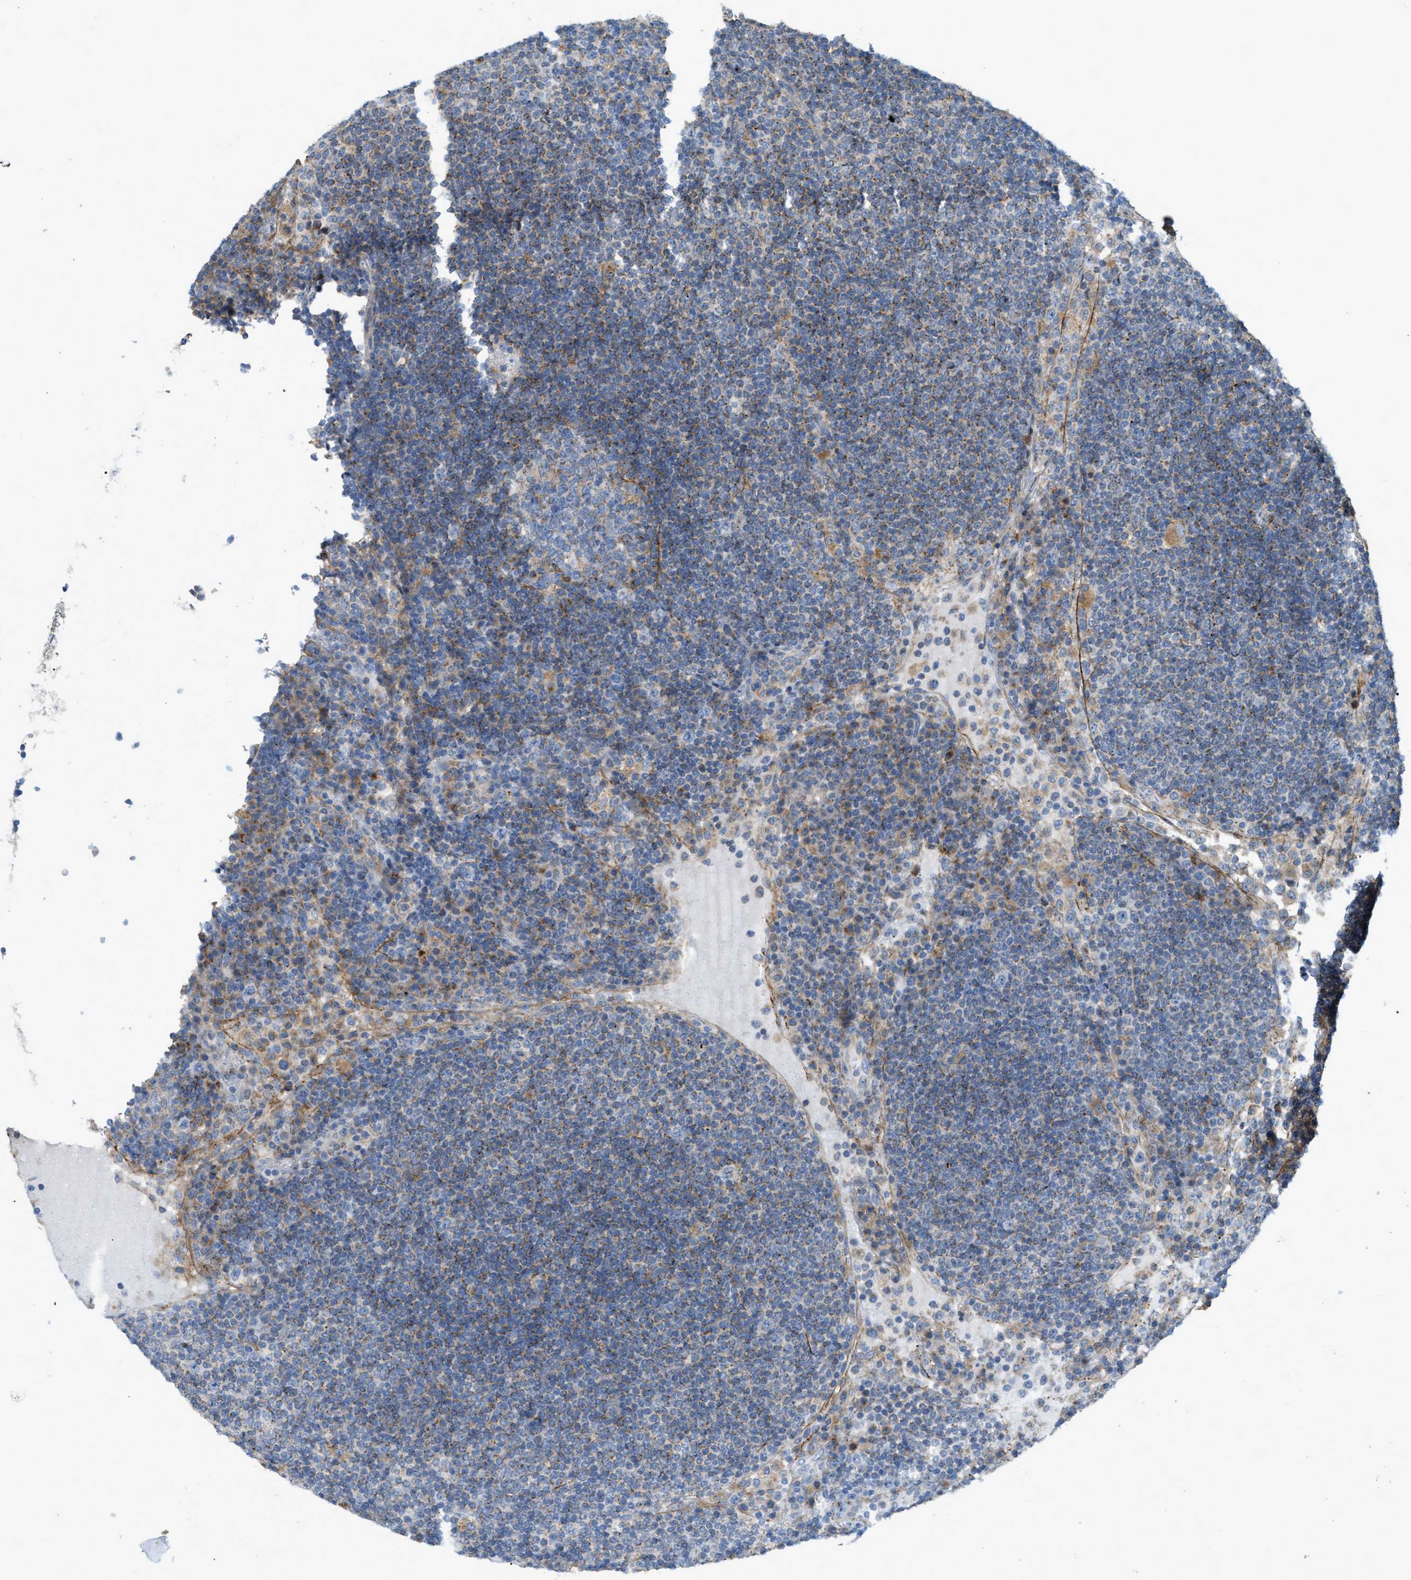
{"staining": {"intensity": "moderate", "quantity": "25%-75%", "location": "cytoplasmic/membranous"}, "tissue": "lymph node", "cell_type": "Germinal center cells", "image_type": "normal", "snomed": [{"axis": "morphology", "description": "Normal tissue, NOS"}, {"axis": "topography", "description": "Lymph node"}], "caption": "Immunohistochemistry (IHC) histopathology image of normal human lymph node stained for a protein (brown), which demonstrates medium levels of moderate cytoplasmic/membranous staining in approximately 25%-75% of germinal center cells.", "gene": "LMBRD1", "patient": {"sex": "female", "age": 53}}